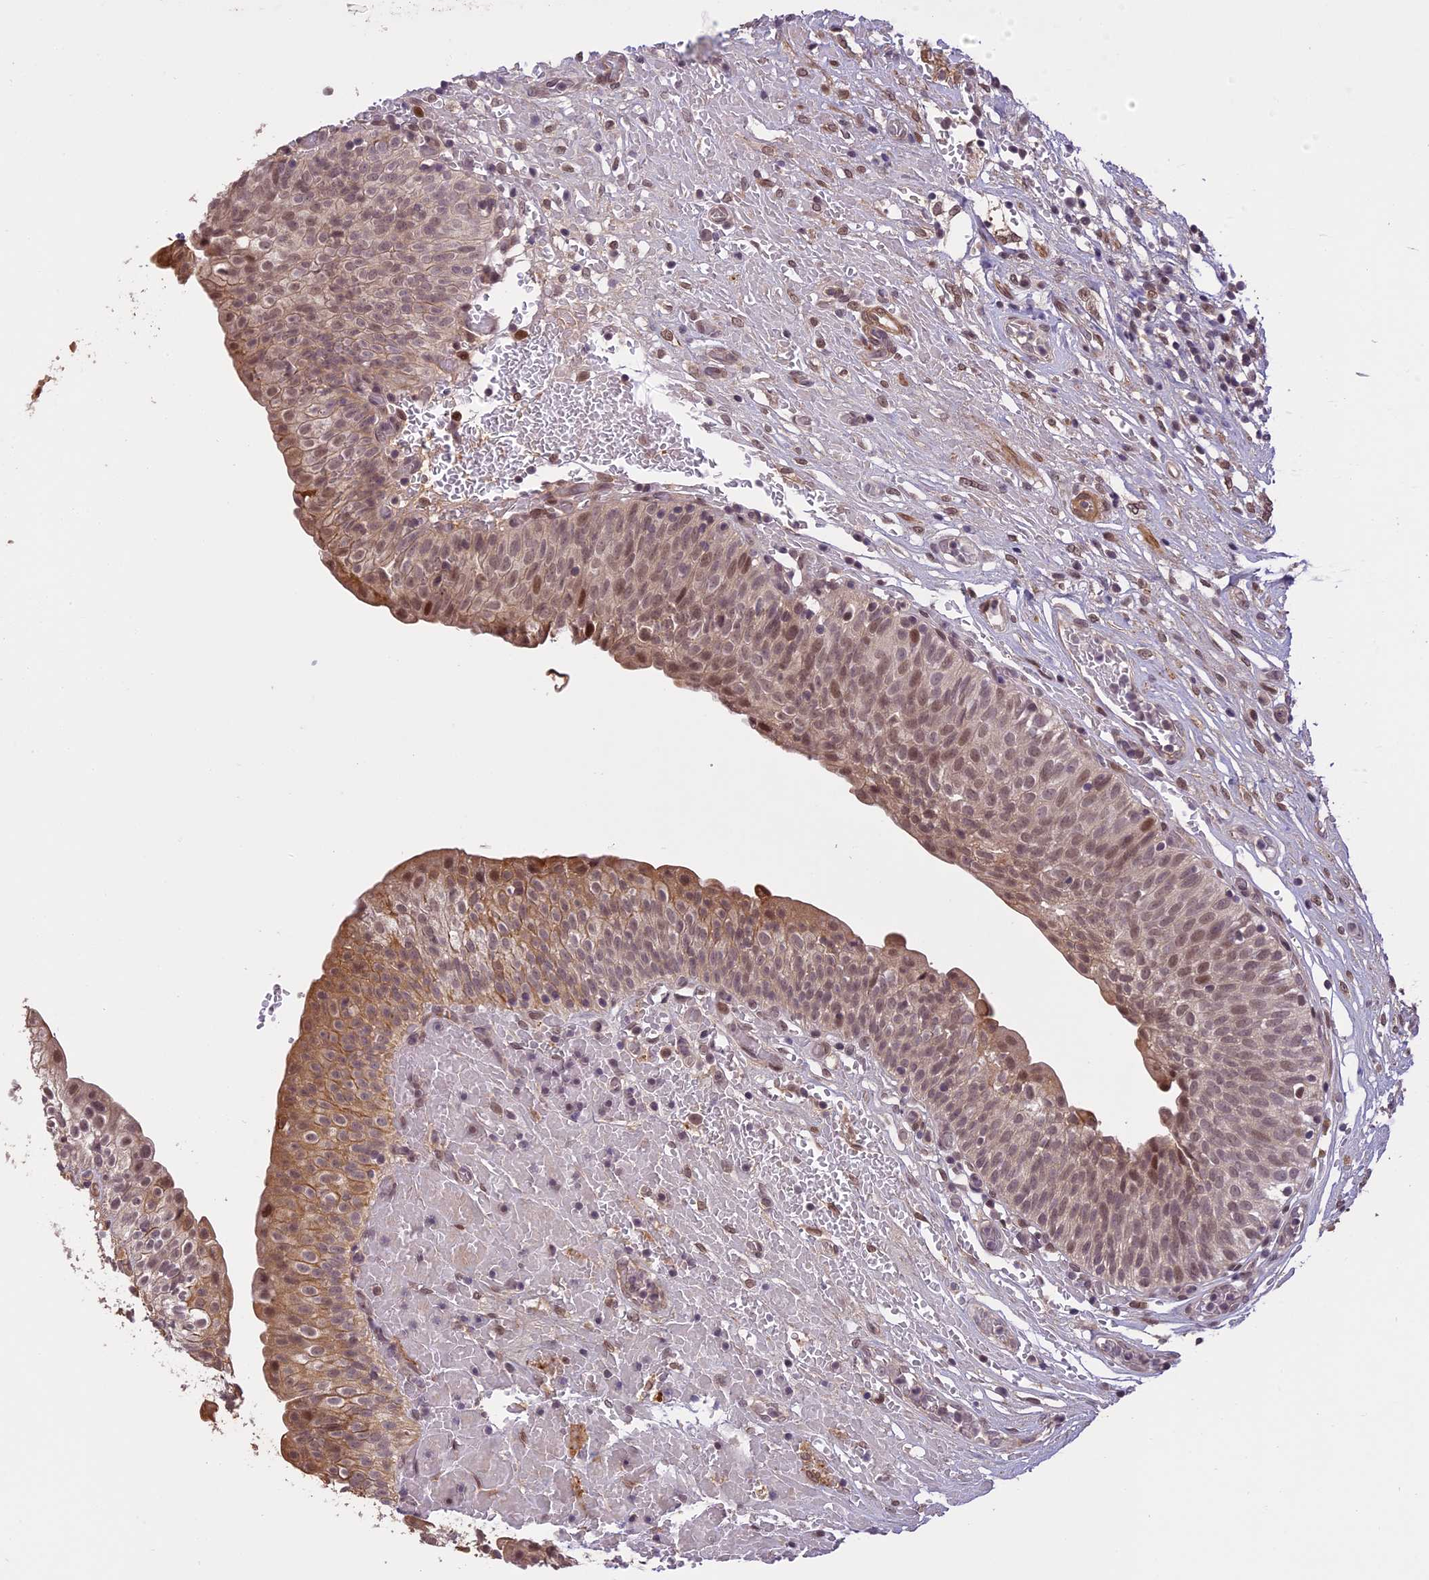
{"staining": {"intensity": "moderate", "quantity": "25%-75%", "location": "cytoplasmic/membranous,nuclear"}, "tissue": "urinary bladder", "cell_type": "Urothelial cells", "image_type": "normal", "snomed": [{"axis": "morphology", "description": "Normal tissue, NOS"}, {"axis": "topography", "description": "Urinary bladder"}], "caption": "Brown immunohistochemical staining in unremarkable human urinary bladder displays moderate cytoplasmic/membranous,nuclear expression in about 25%-75% of urothelial cells.", "gene": "PRELID2", "patient": {"sex": "male", "age": 55}}